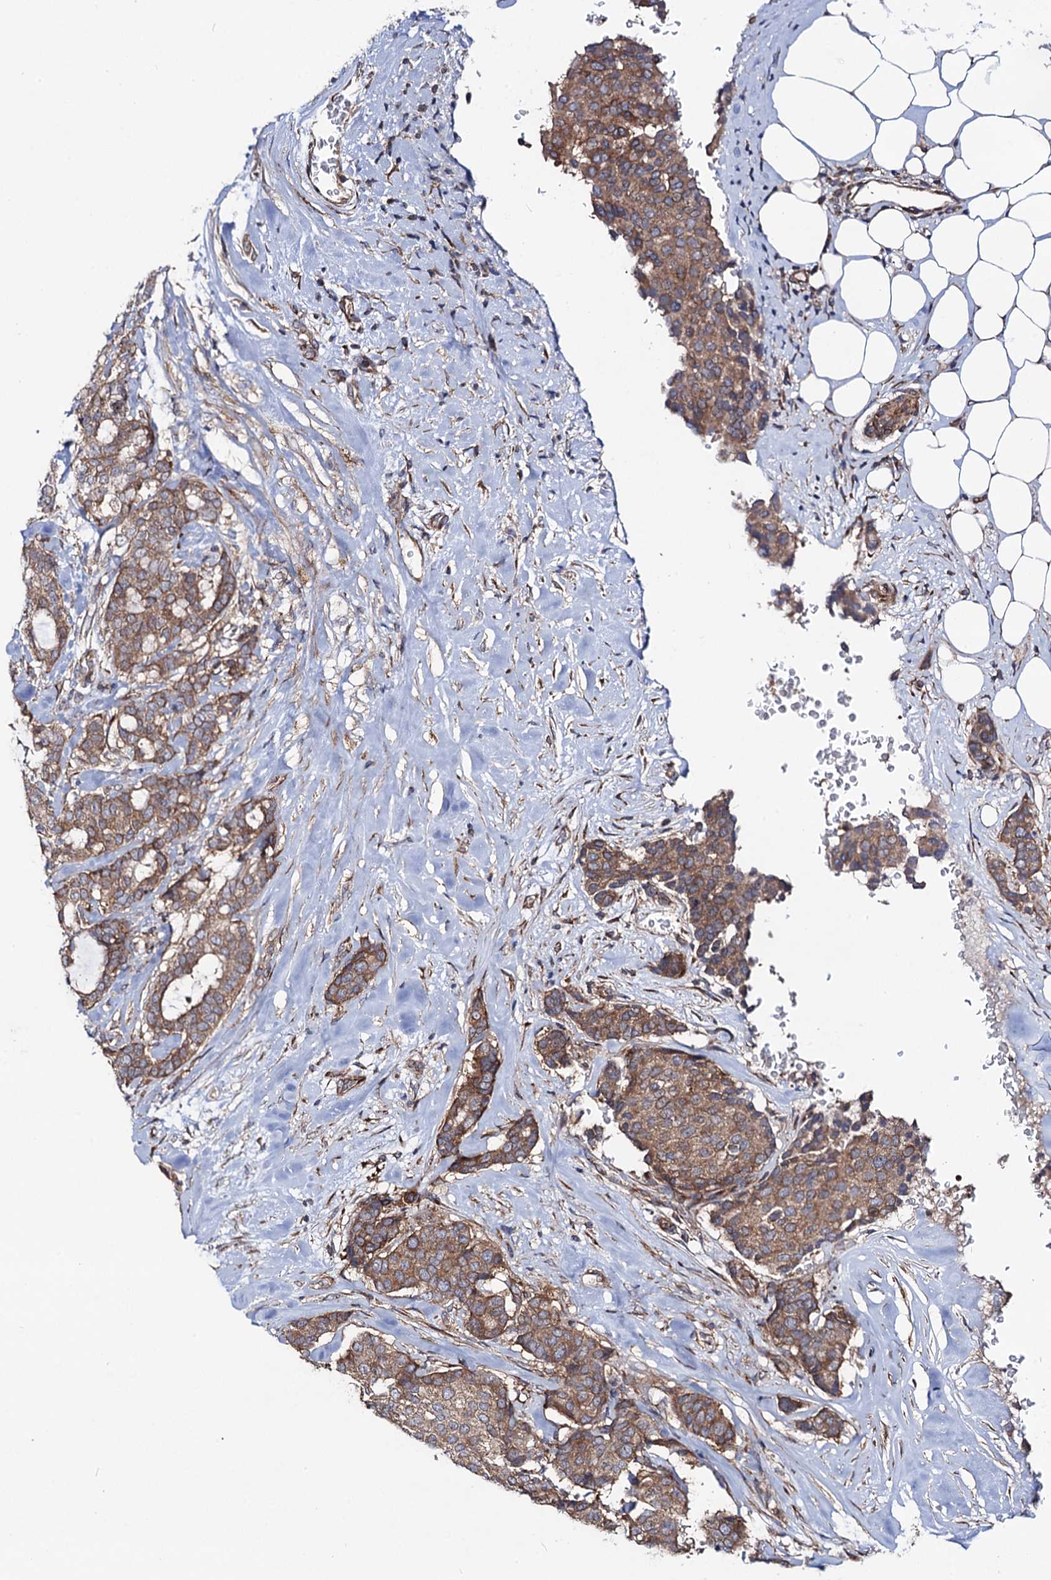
{"staining": {"intensity": "moderate", "quantity": ">75%", "location": "cytoplasmic/membranous"}, "tissue": "breast cancer", "cell_type": "Tumor cells", "image_type": "cancer", "snomed": [{"axis": "morphology", "description": "Duct carcinoma"}, {"axis": "topography", "description": "Breast"}], "caption": "Tumor cells exhibit moderate cytoplasmic/membranous positivity in about >75% of cells in intraductal carcinoma (breast). The protein is shown in brown color, while the nuclei are stained blue.", "gene": "DYDC1", "patient": {"sex": "female", "age": 75}}